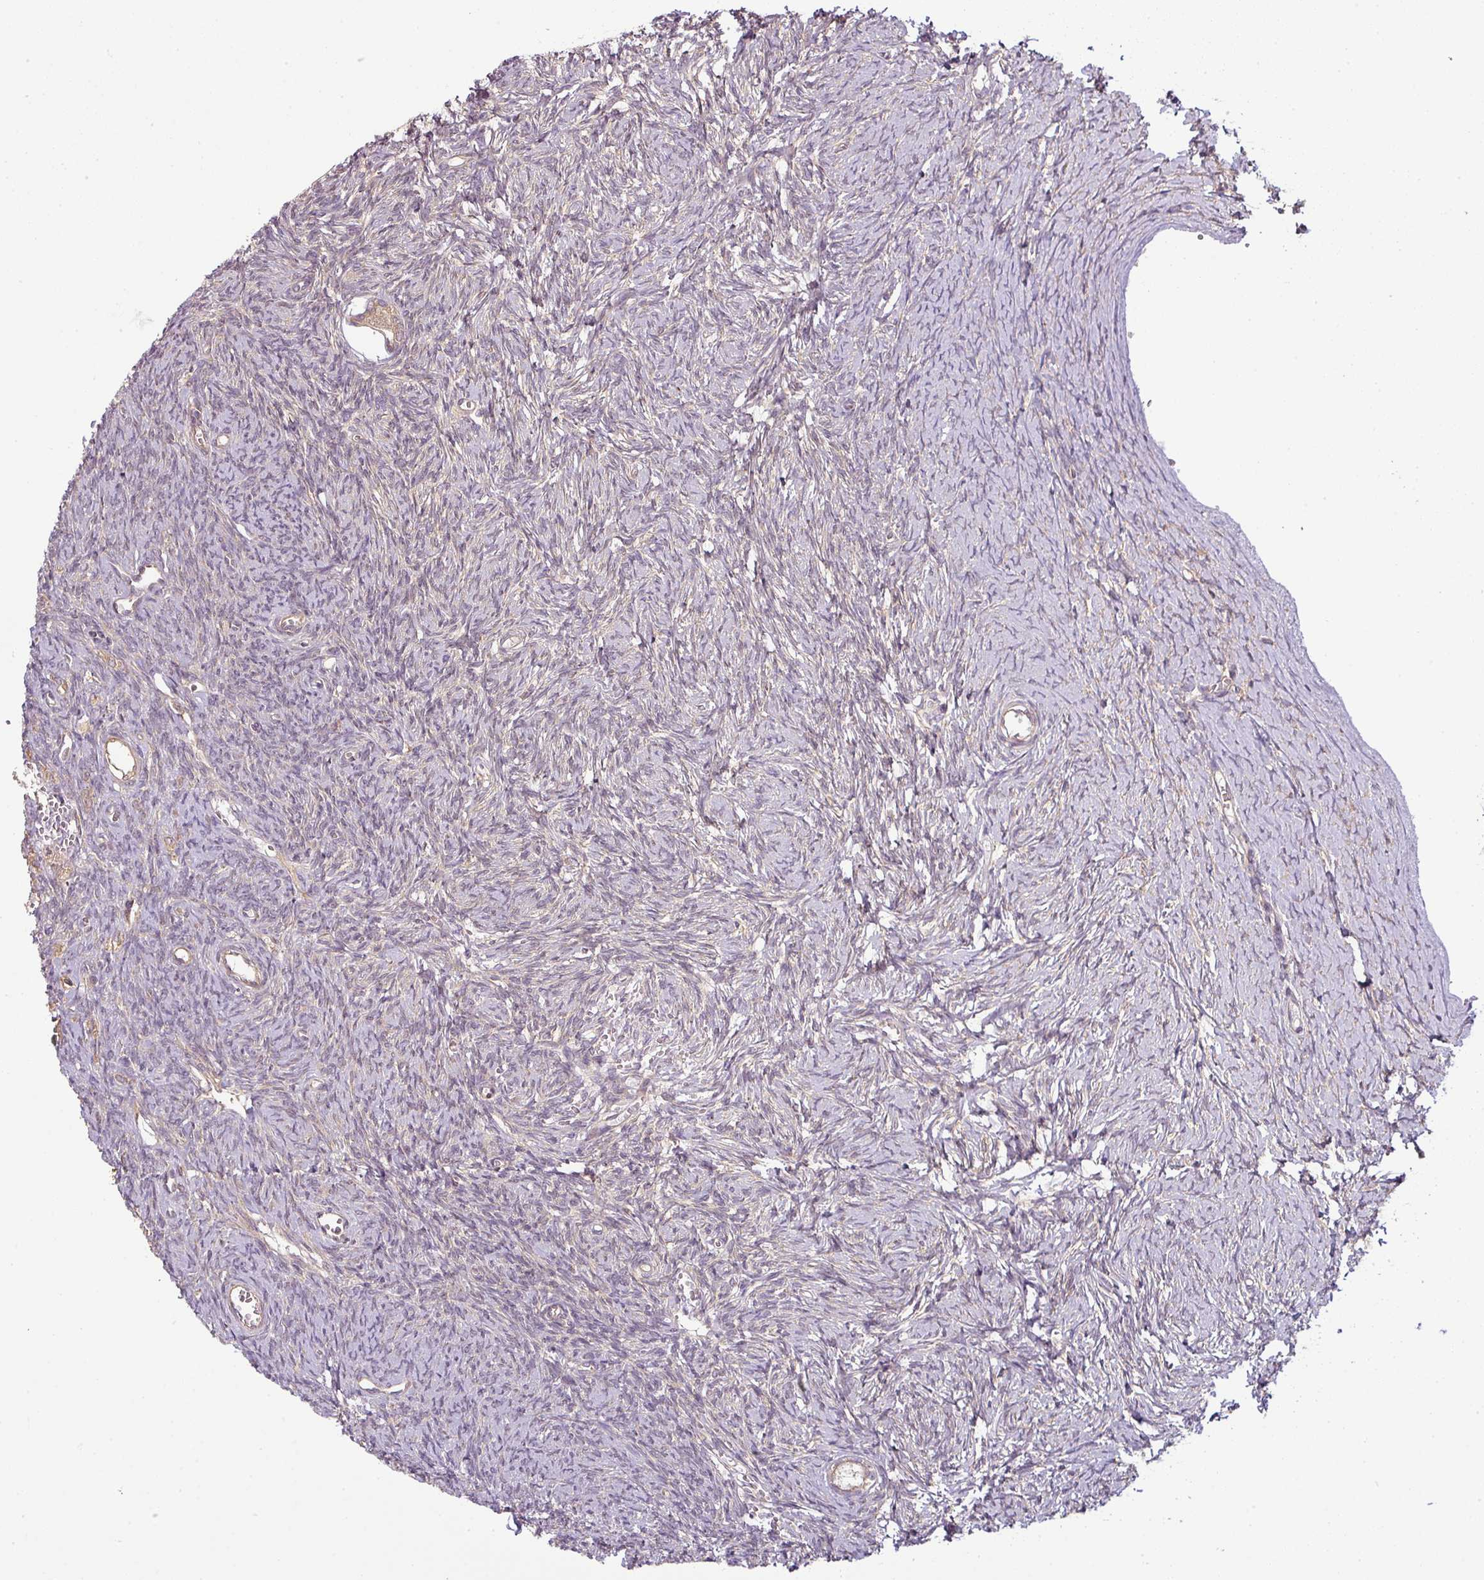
{"staining": {"intensity": "moderate", "quantity": ">75%", "location": "cytoplasmic/membranous"}, "tissue": "ovary", "cell_type": "Follicle cells", "image_type": "normal", "snomed": [{"axis": "morphology", "description": "Normal tissue, NOS"}, {"axis": "topography", "description": "Ovary"}], "caption": "A histopathology image of human ovary stained for a protein demonstrates moderate cytoplasmic/membranous brown staining in follicle cells. The staining was performed using DAB, with brown indicating positive protein expression. Nuclei are stained blue with hematoxylin.", "gene": "RNF31", "patient": {"sex": "female", "age": 39}}